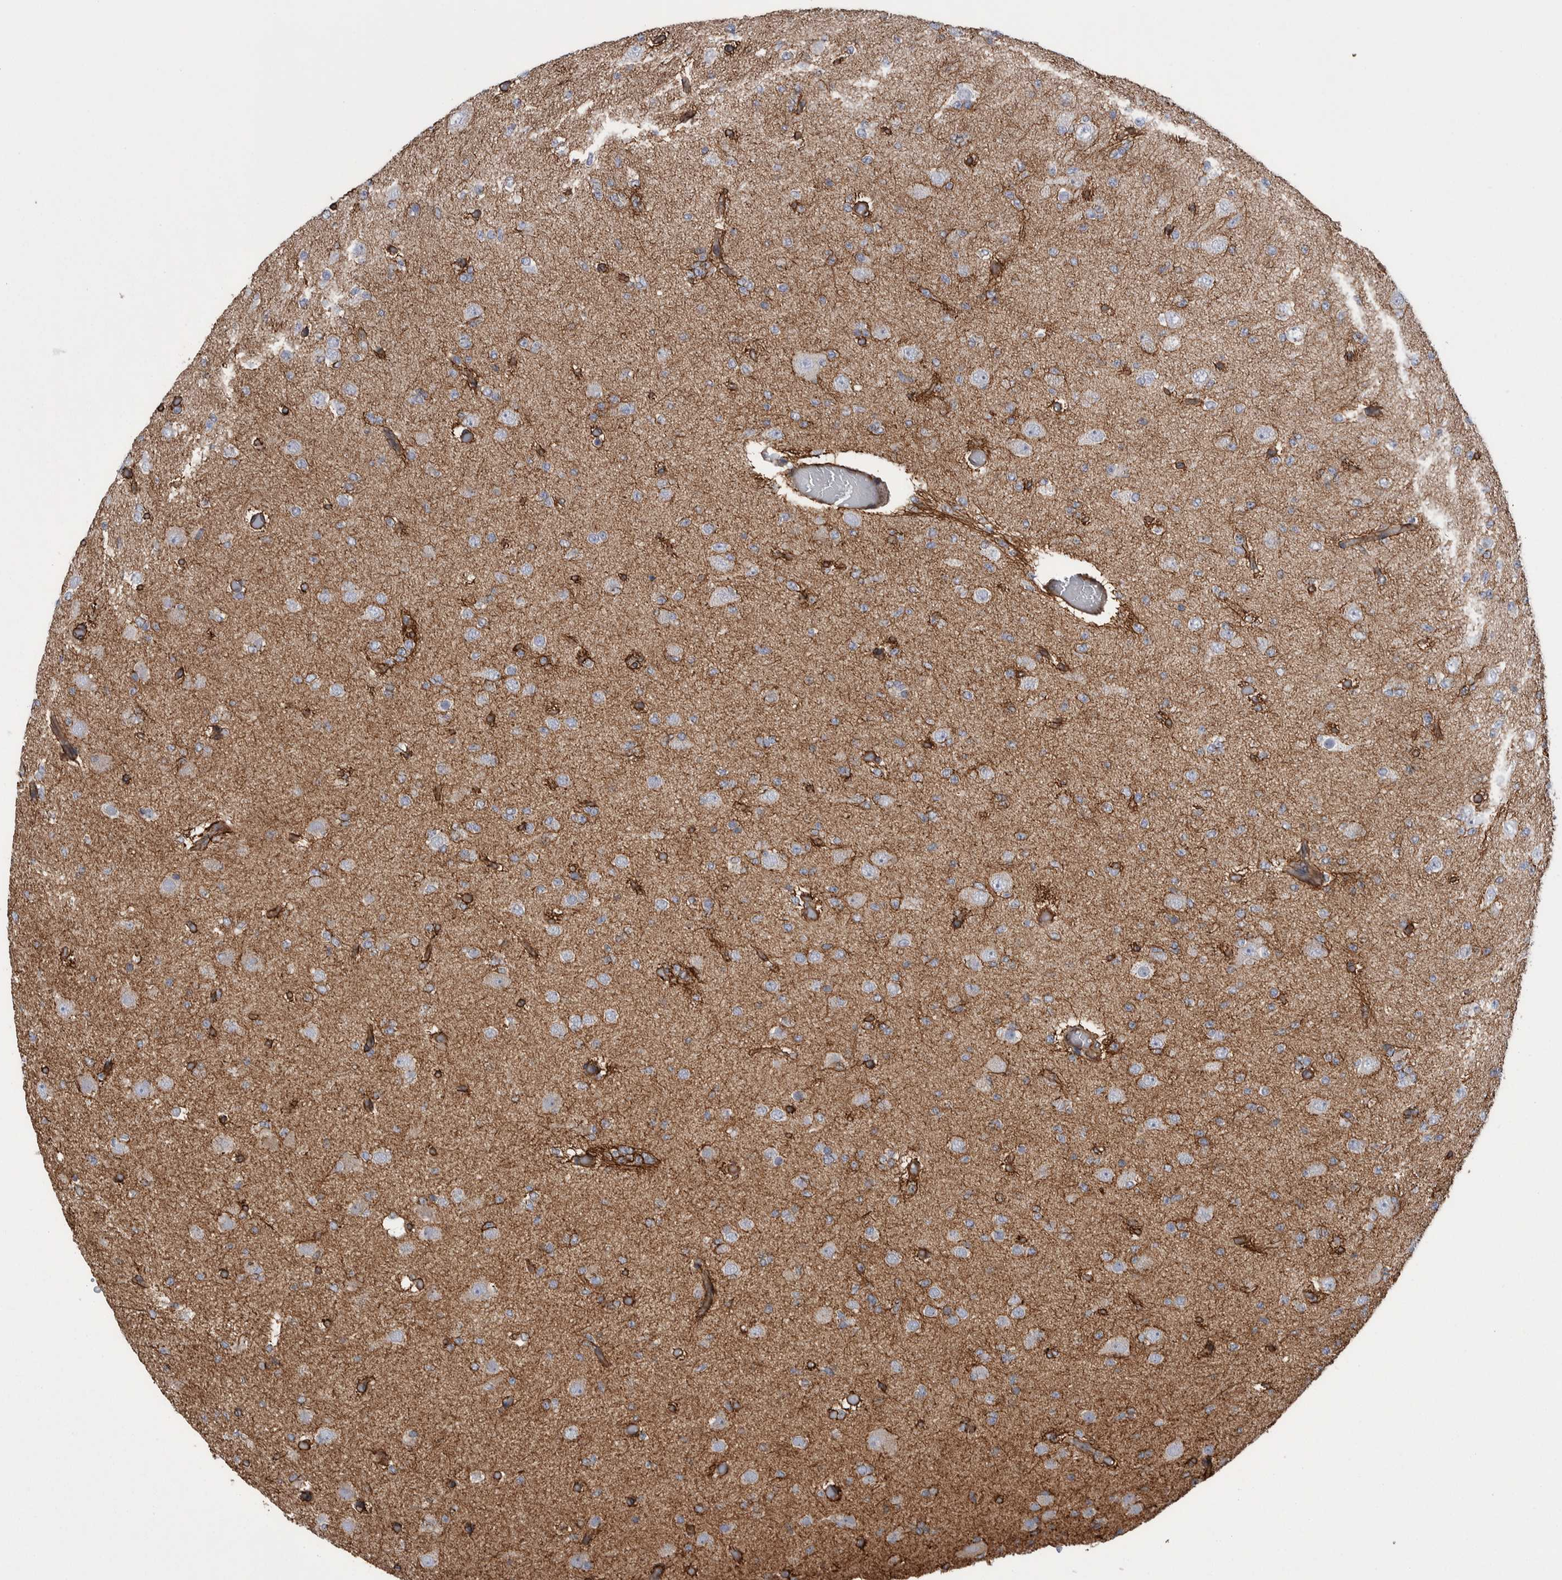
{"staining": {"intensity": "negative", "quantity": "none", "location": "none"}, "tissue": "glioma", "cell_type": "Tumor cells", "image_type": "cancer", "snomed": [{"axis": "morphology", "description": "Glioma, malignant, Low grade"}, {"axis": "topography", "description": "Brain"}], "caption": "Immunohistochemistry image of malignant glioma (low-grade) stained for a protein (brown), which reveals no staining in tumor cells.", "gene": "KIF12", "patient": {"sex": "female", "age": 22}}